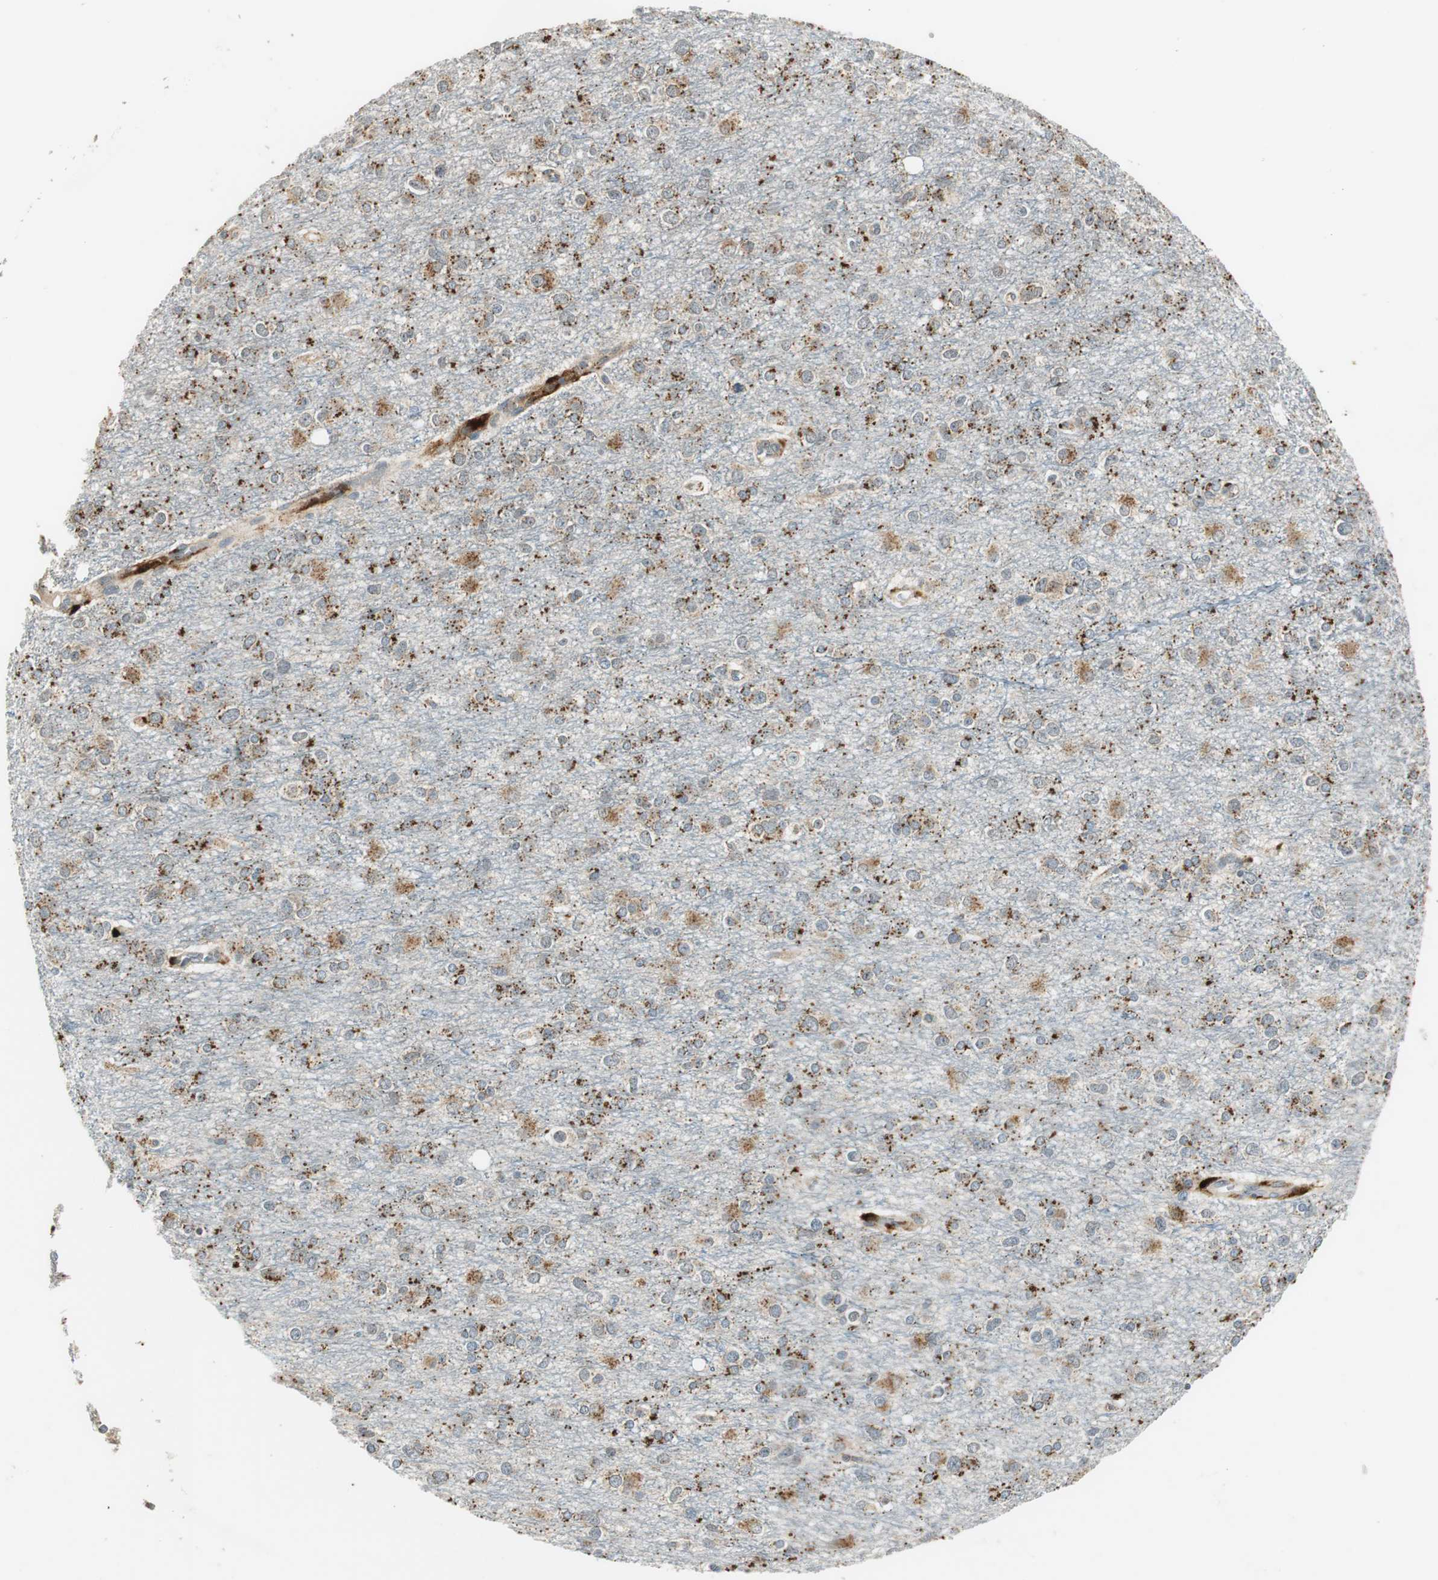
{"staining": {"intensity": "moderate", "quantity": "<25%", "location": "cytoplasmic/membranous"}, "tissue": "glioma", "cell_type": "Tumor cells", "image_type": "cancer", "snomed": [{"axis": "morphology", "description": "Glioma, malignant, Low grade"}, {"axis": "topography", "description": "Brain"}], "caption": "DAB (3,3'-diaminobenzidine) immunohistochemical staining of malignant glioma (low-grade) reveals moderate cytoplasmic/membranous protein staining in approximately <25% of tumor cells.", "gene": "NIT1", "patient": {"sex": "male", "age": 42}}